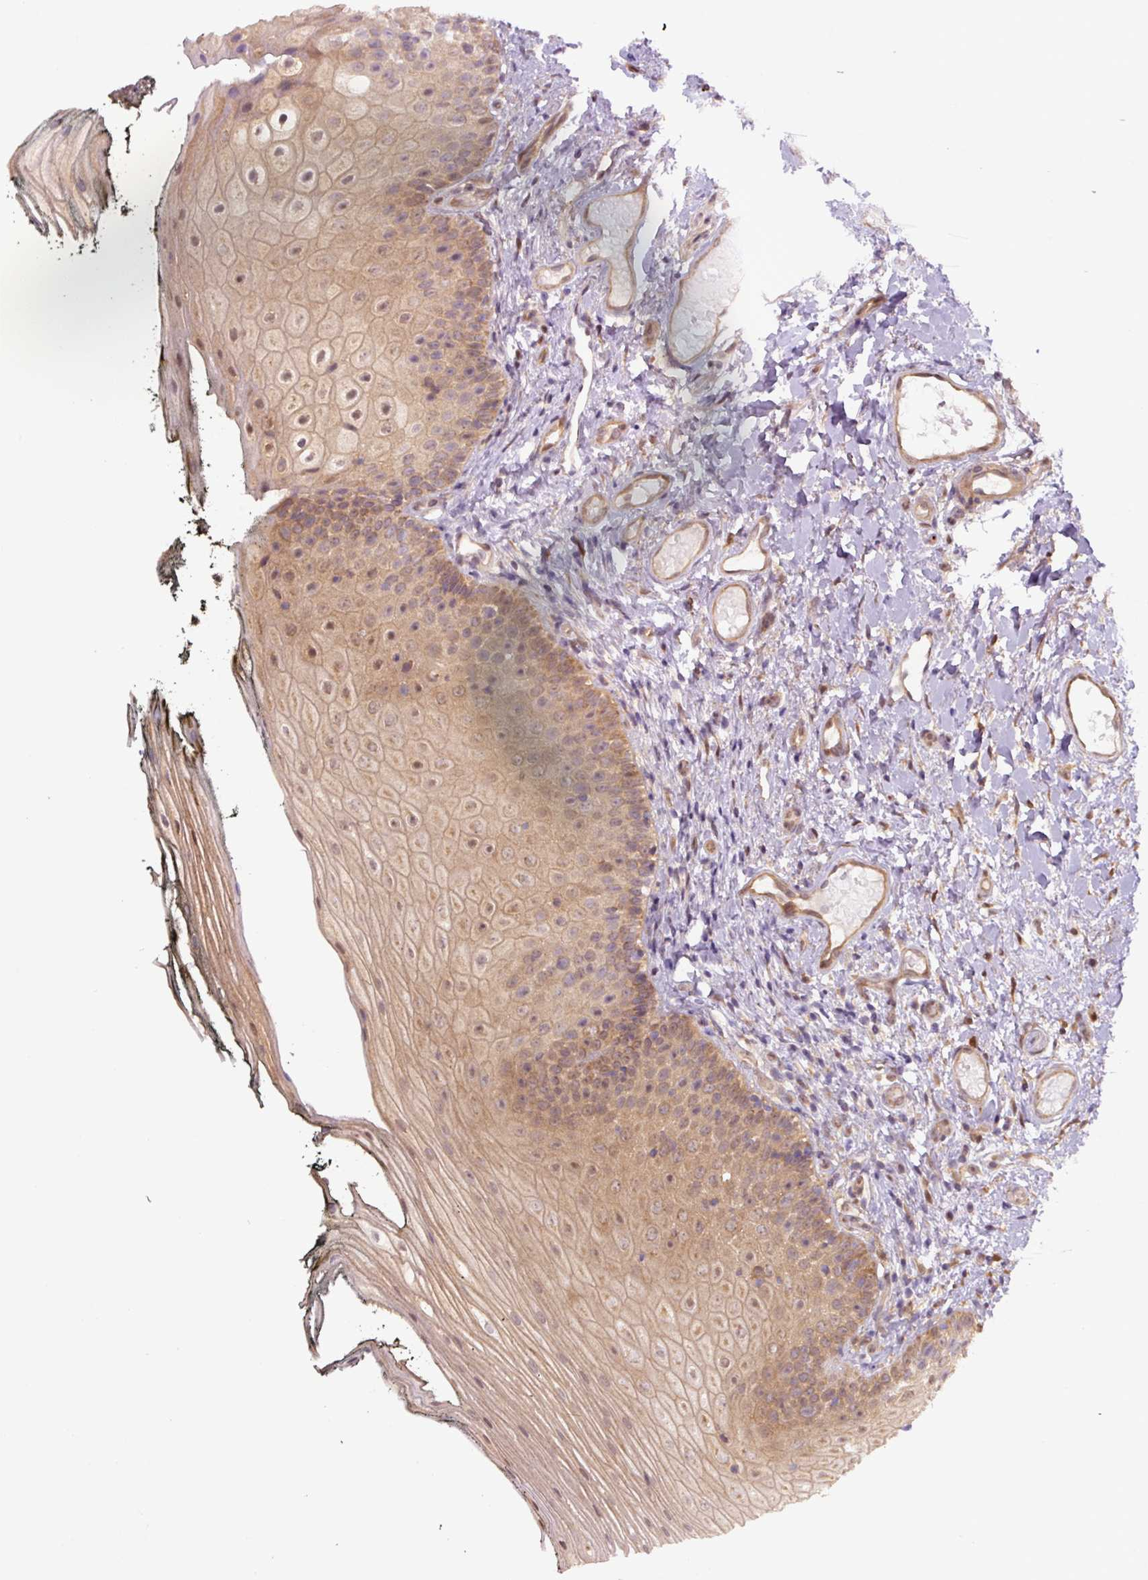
{"staining": {"intensity": "moderate", "quantity": "25%-75%", "location": "cytoplasmic/membranous"}, "tissue": "oral mucosa", "cell_type": "Squamous epithelial cells", "image_type": "normal", "snomed": [{"axis": "morphology", "description": "Normal tissue, NOS"}, {"axis": "topography", "description": "Oral tissue"}], "caption": "The histopathology image exhibits immunohistochemical staining of normal oral mucosa. There is moderate cytoplasmic/membranous expression is seen in approximately 25%-75% of squamous epithelial cells. Immunohistochemistry stains the protein in brown and the nuclei are stained blue.", "gene": "ZSWIM7", "patient": {"sex": "male", "age": 75}}